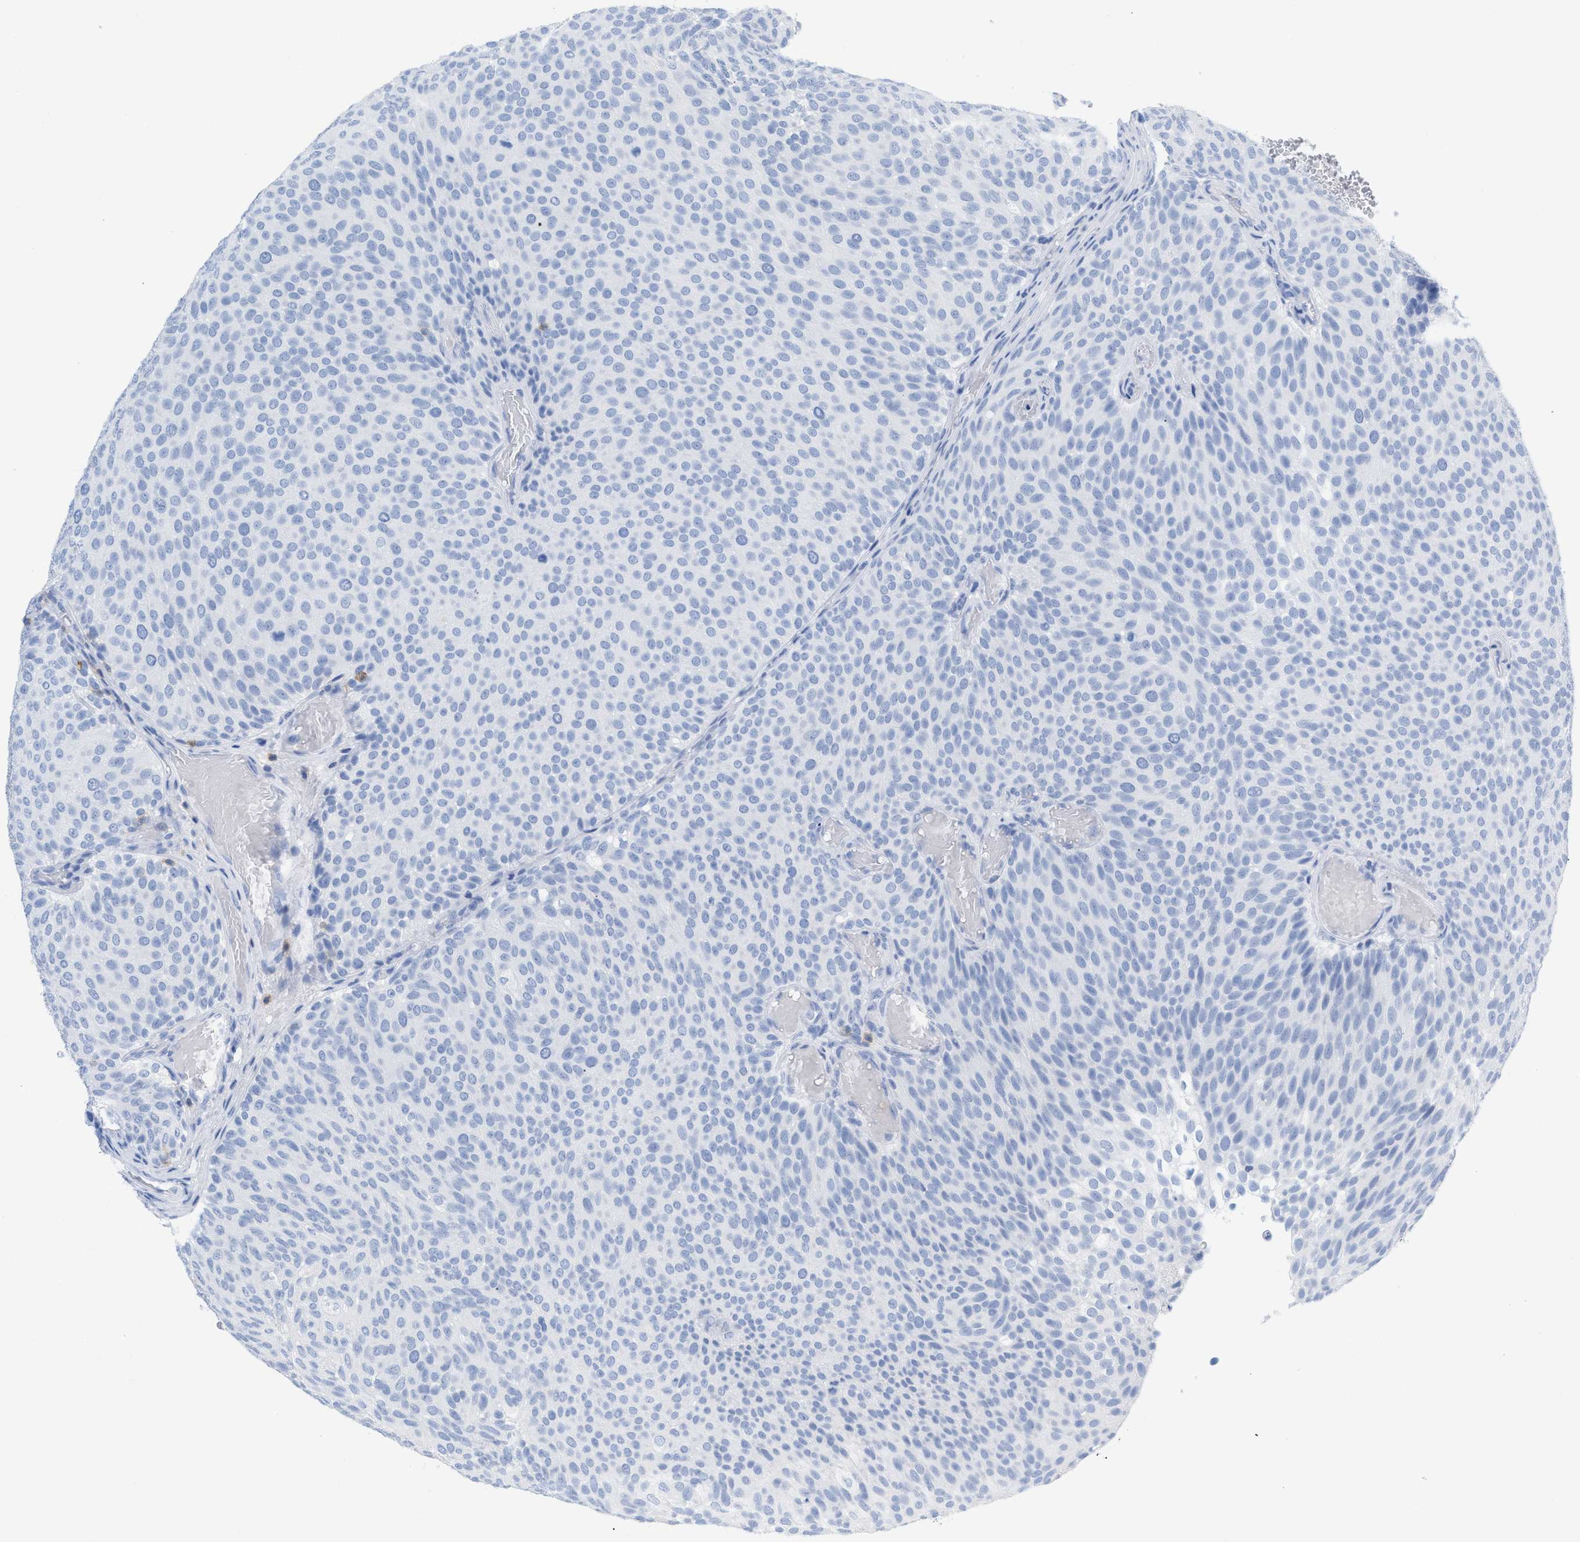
{"staining": {"intensity": "negative", "quantity": "none", "location": "none"}, "tissue": "urothelial cancer", "cell_type": "Tumor cells", "image_type": "cancer", "snomed": [{"axis": "morphology", "description": "Urothelial carcinoma, Low grade"}, {"axis": "topography", "description": "Urinary bladder"}], "caption": "Tumor cells show no significant protein positivity in urothelial cancer.", "gene": "CD5", "patient": {"sex": "male", "age": 78}}